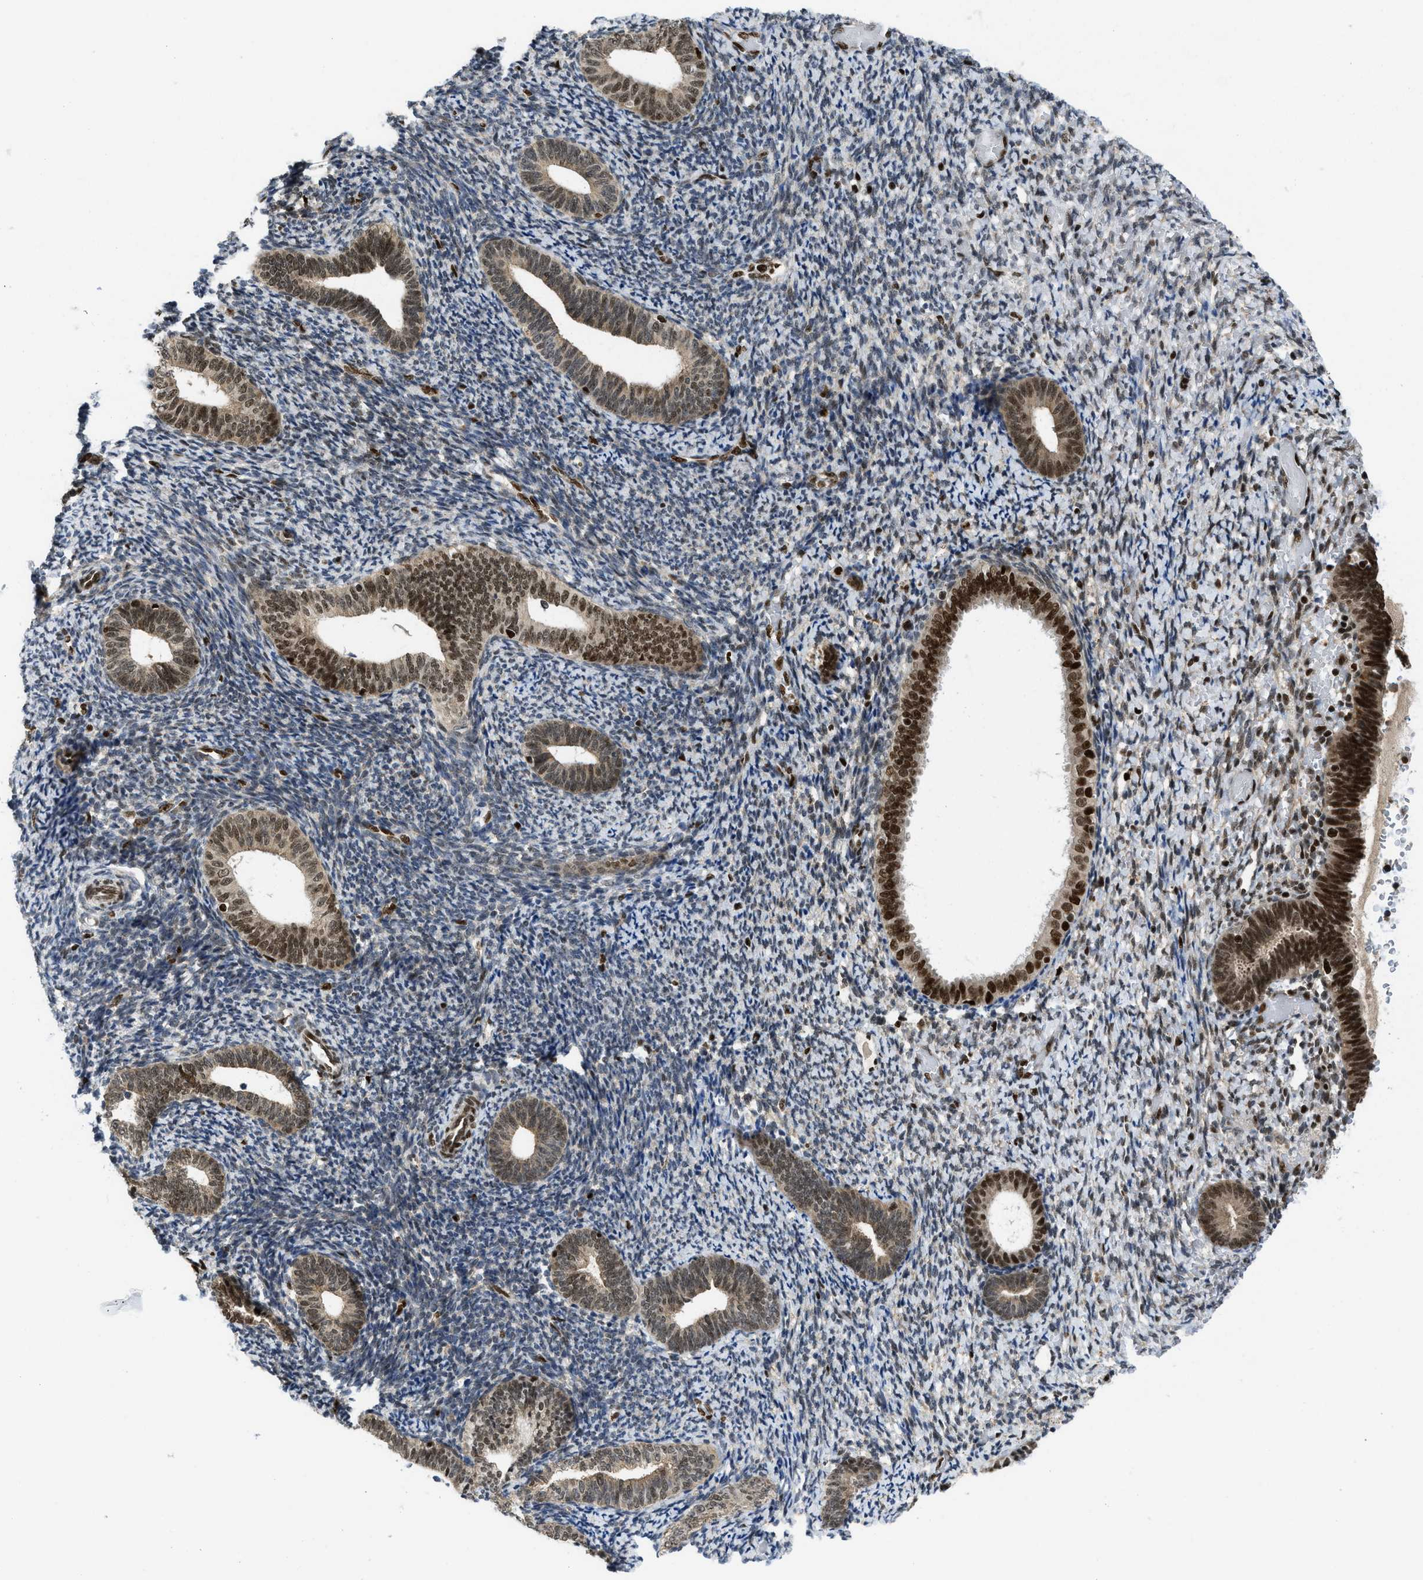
{"staining": {"intensity": "moderate", "quantity": "25%-75%", "location": "nuclear"}, "tissue": "endometrium", "cell_type": "Cells in endometrial stroma", "image_type": "normal", "snomed": [{"axis": "morphology", "description": "Normal tissue, NOS"}, {"axis": "topography", "description": "Endometrium"}], "caption": "Benign endometrium exhibits moderate nuclear expression in about 25%-75% of cells in endometrial stroma (DAB IHC with brightfield microscopy, high magnification)..", "gene": "RFX5", "patient": {"sex": "female", "age": 66}}